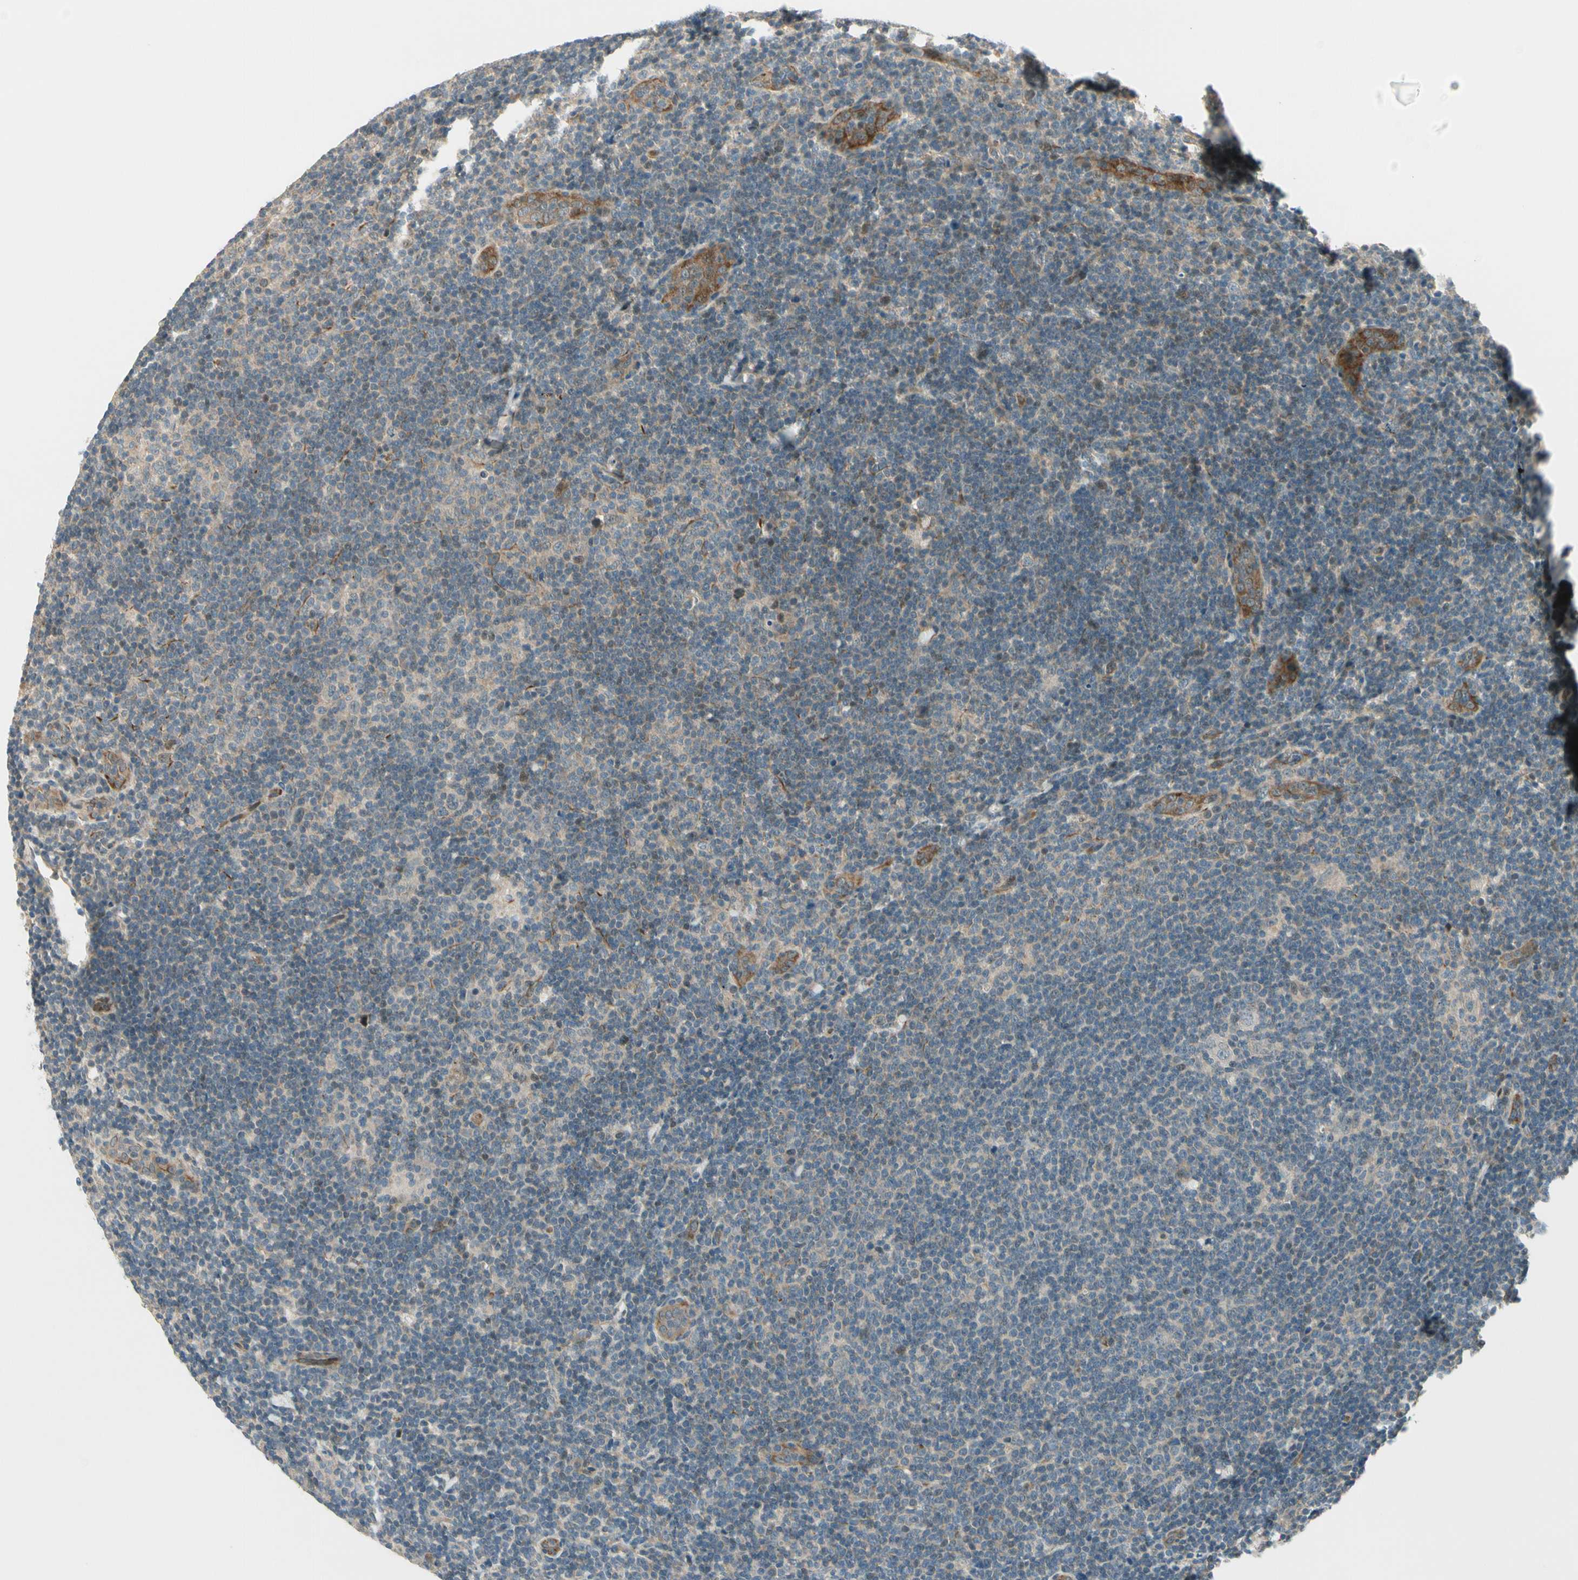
{"staining": {"intensity": "weak", "quantity": ">75%", "location": "cytoplasmic/membranous"}, "tissue": "lymphoma", "cell_type": "Tumor cells", "image_type": "cancer", "snomed": [{"axis": "morphology", "description": "Hodgkin's disease, NOS"}, {"axis": "topography", "description": "Lymph node"}], "caption": "This photomicrograph displays lymphoma stained with immunohistochemistry to label a protein in brown. The cytoplasmic/membranous of tumor cells show weak positivity for the protein. Nuclei are counter-stained blue.", "gene": "SVBP", "patient": {"sex": "female", "age": 57}}